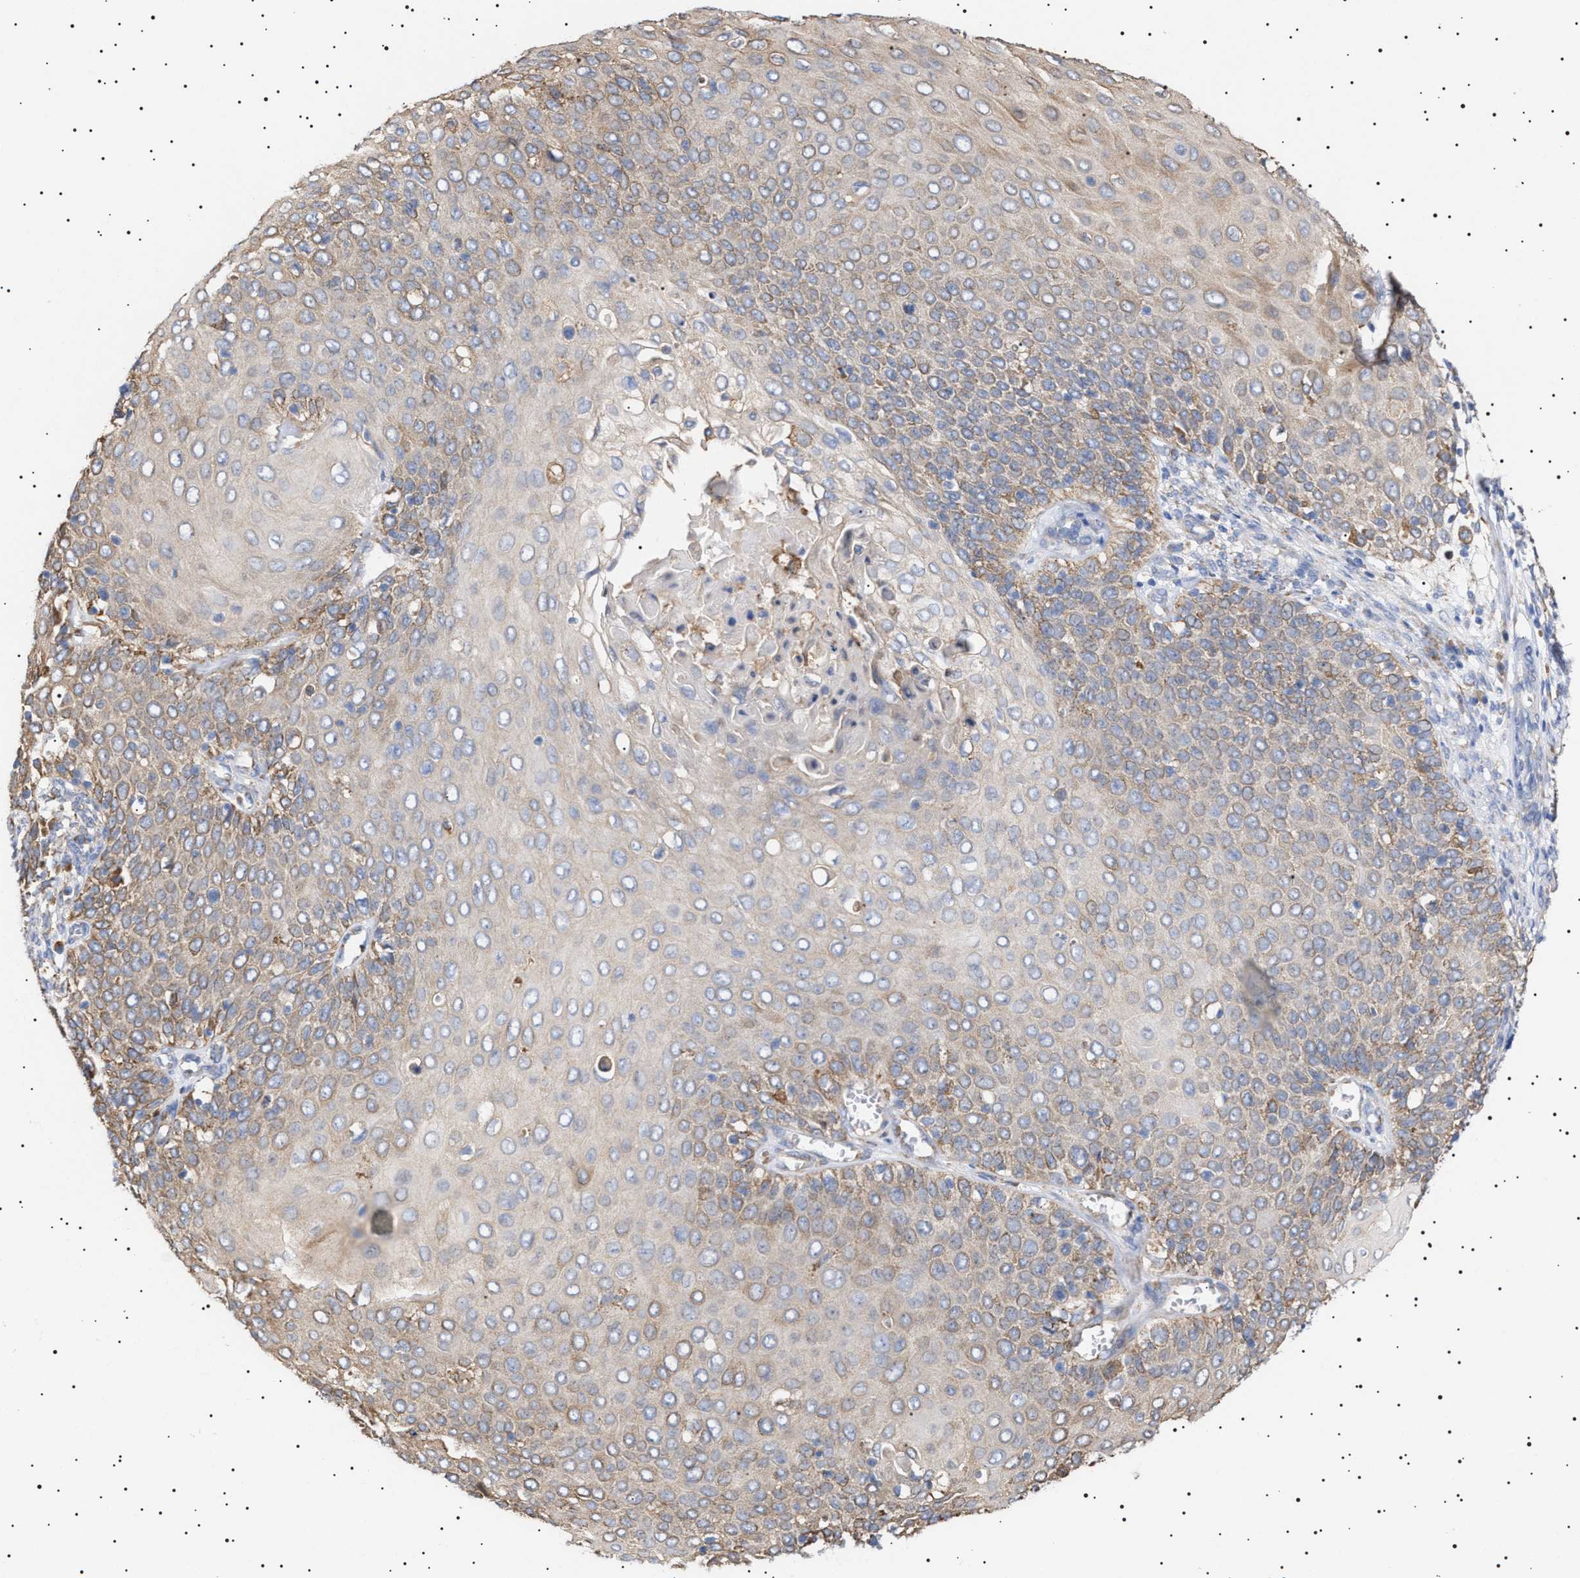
{"staining": {"intensity": "weak", "quantity": "25%-75%", "location": "cytoplasmic/membranous"}, "tissue": "cervical cancer", "cell_type": "Tumor cells", "image_type": "cancer", "snomed": [{"axis": "morphology", "description": "Squamous cell carcinoma, NOS"}, {"axis": "topography", "description": "Cervix"}], "caption": "This is an image of immunohistochemistry (IHC) staining of squamous cell carcinoma (cervical), which shows weak positivity in the cytoplasmic/membranous of tumor cells.", "gene": "ERCC6L2", "patient": {"sex": "female", "age": 39}}